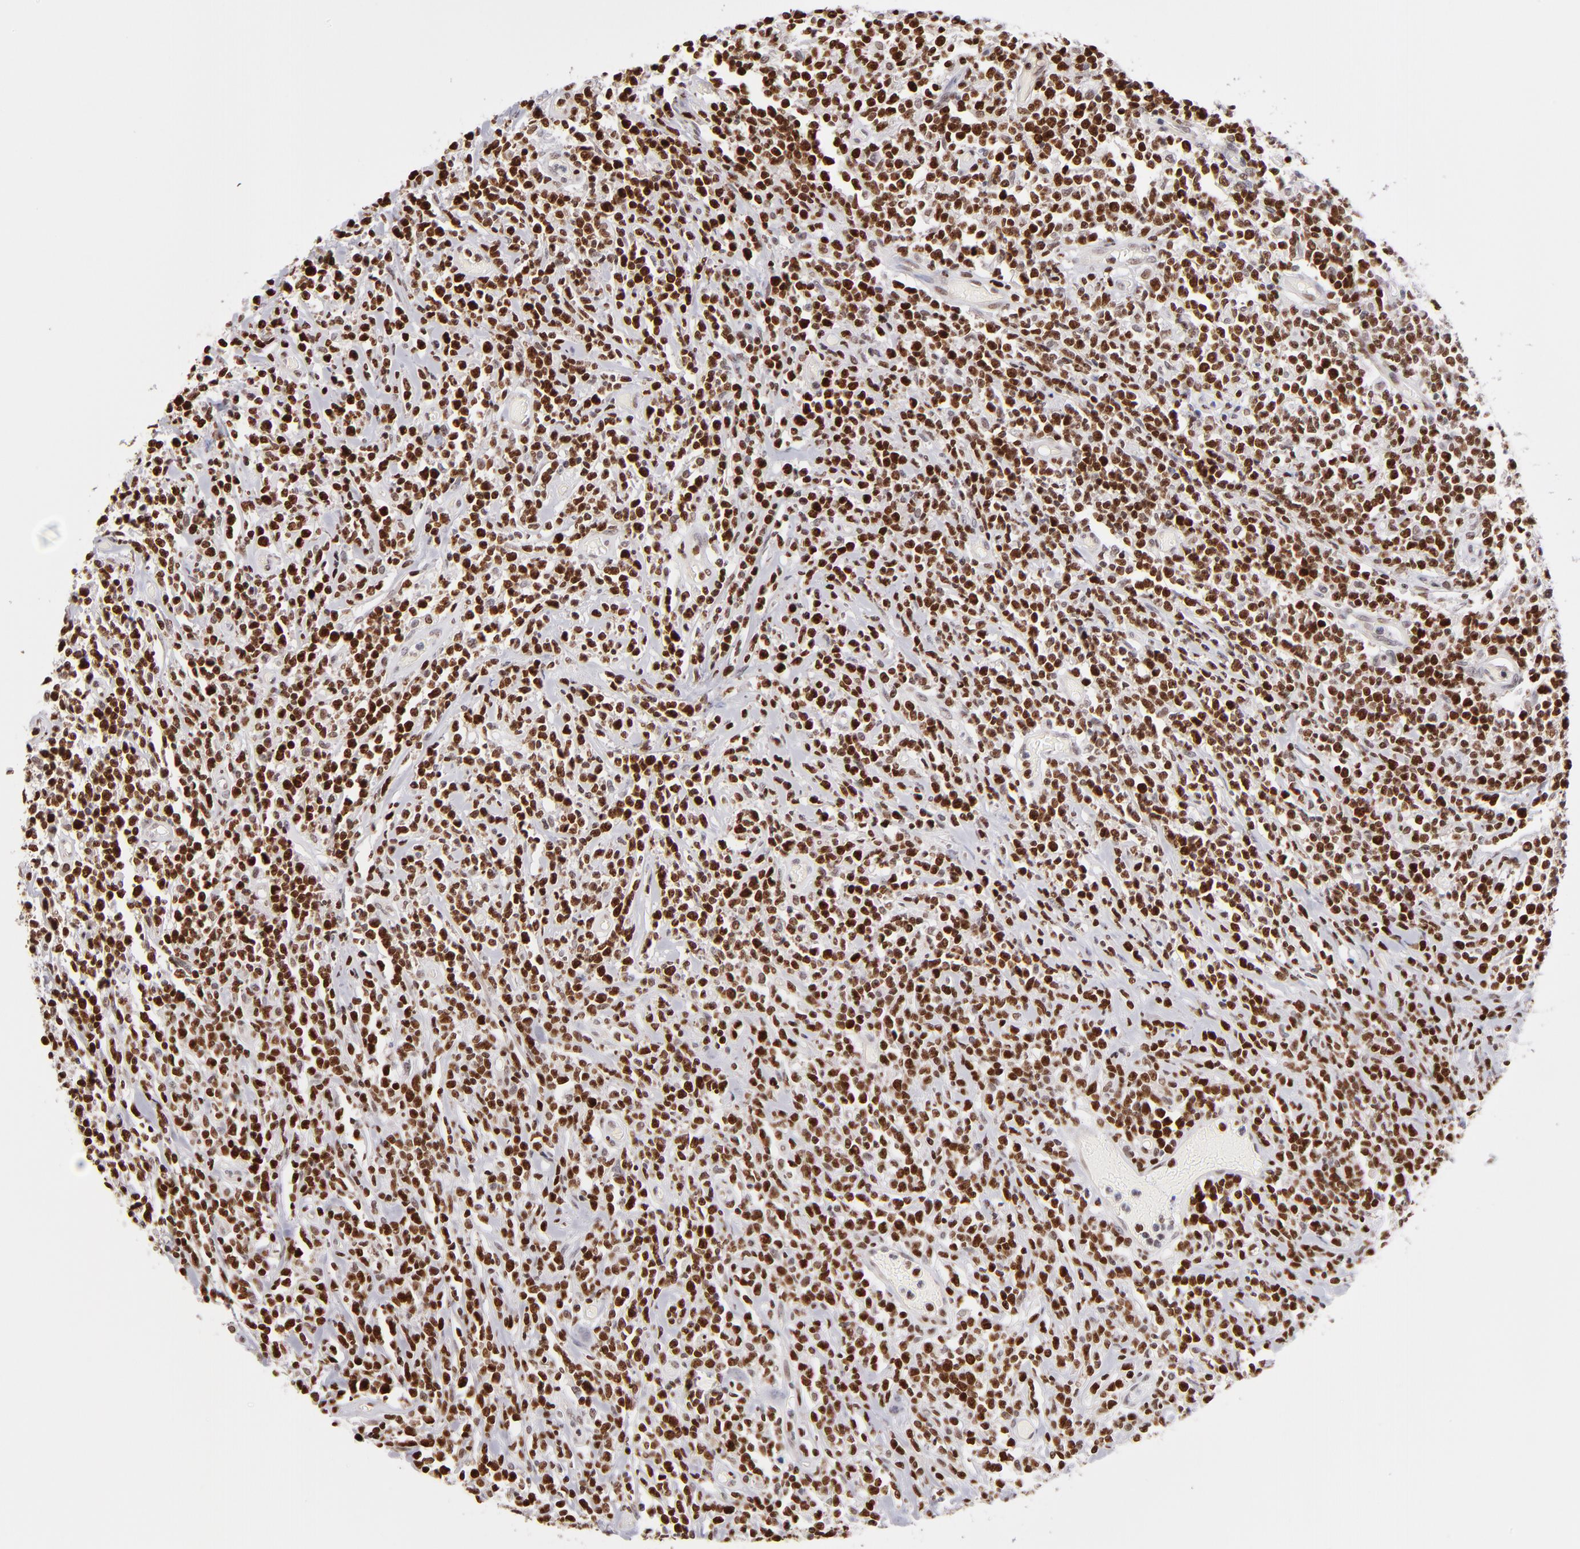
{"staining": {"intensity": "strong", "quantity": ">75%", "location": "nuclear"}, "tissue": "lymphoma", "cell_type": "Tumor cells", "image_type": "cancer", "snomed": [{"axis": "morphology", "description": "Malignant lymphoma, non-Hodgkin's type, High grade"}, {"axis": "topography", "description": "Colon"}], "caption": "This photomicrograph demonstrates IHC staining of lymphoma, with high strong nuclear expression in approximately >75% of tumor cells.", "gene": "POLA1", "patient": {"sex": "male", "age": 82}}